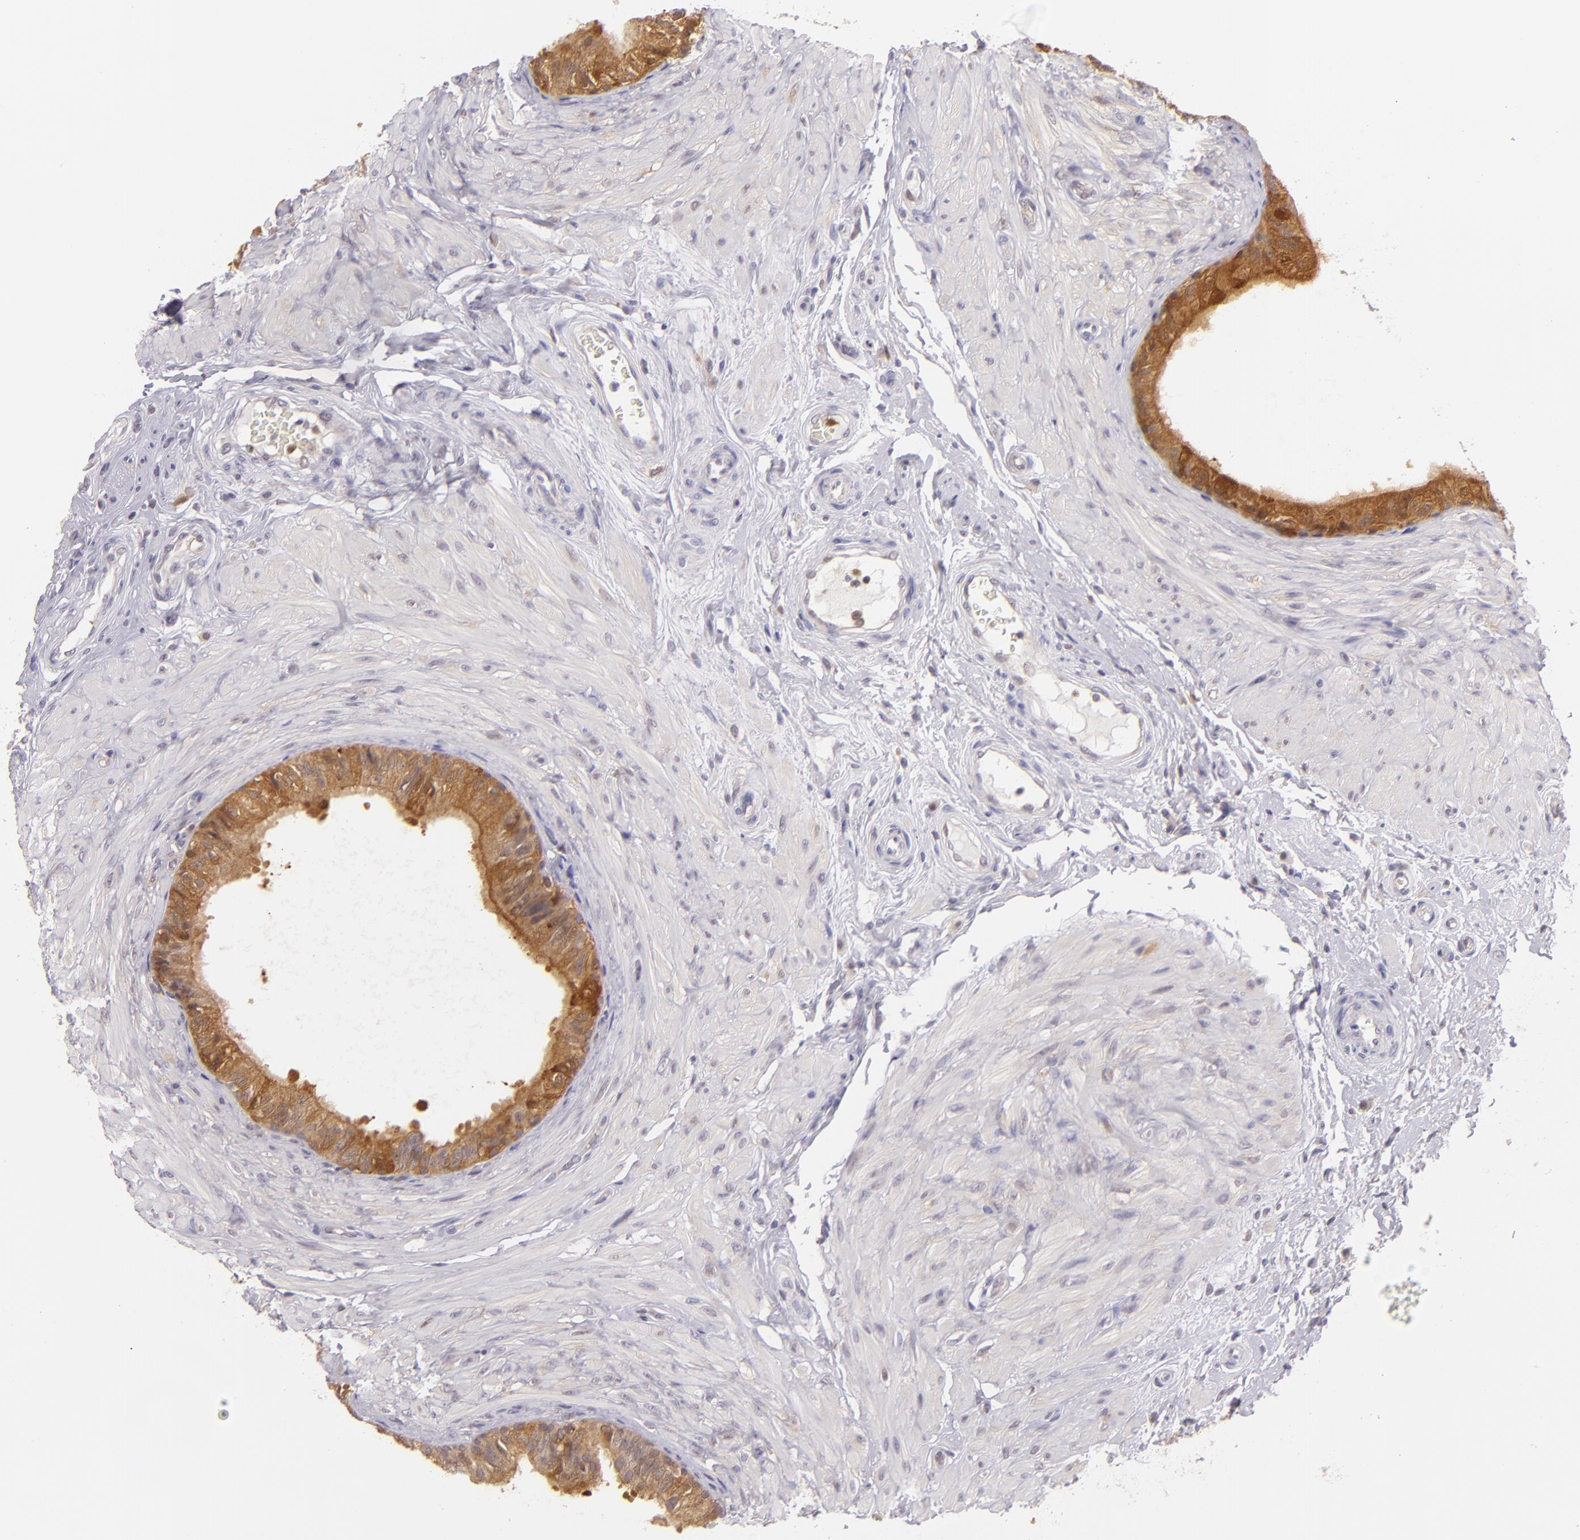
{"staining": {"intensity": "strong", "quantity": ">75%", "location": "cytoplasmic/membranous"}, "tissue": "epididymis", "cell_type": "Glandular cells", "image_type": "normal", "snomed": [{"axis": "morphology", "description": "Normal tissue, NOS"}, {"axis": "topography", "description": "Epididymis"}], "caption": "Immunohistochemistry histopathology image of benign human epididymis stained for a protein (brown), which shows high levels of strong cytoplasmic/membranous staining in about >75% of glandular cells.", "gene": "HSPH1", "patient": {"sex": "male", "age": 68}}